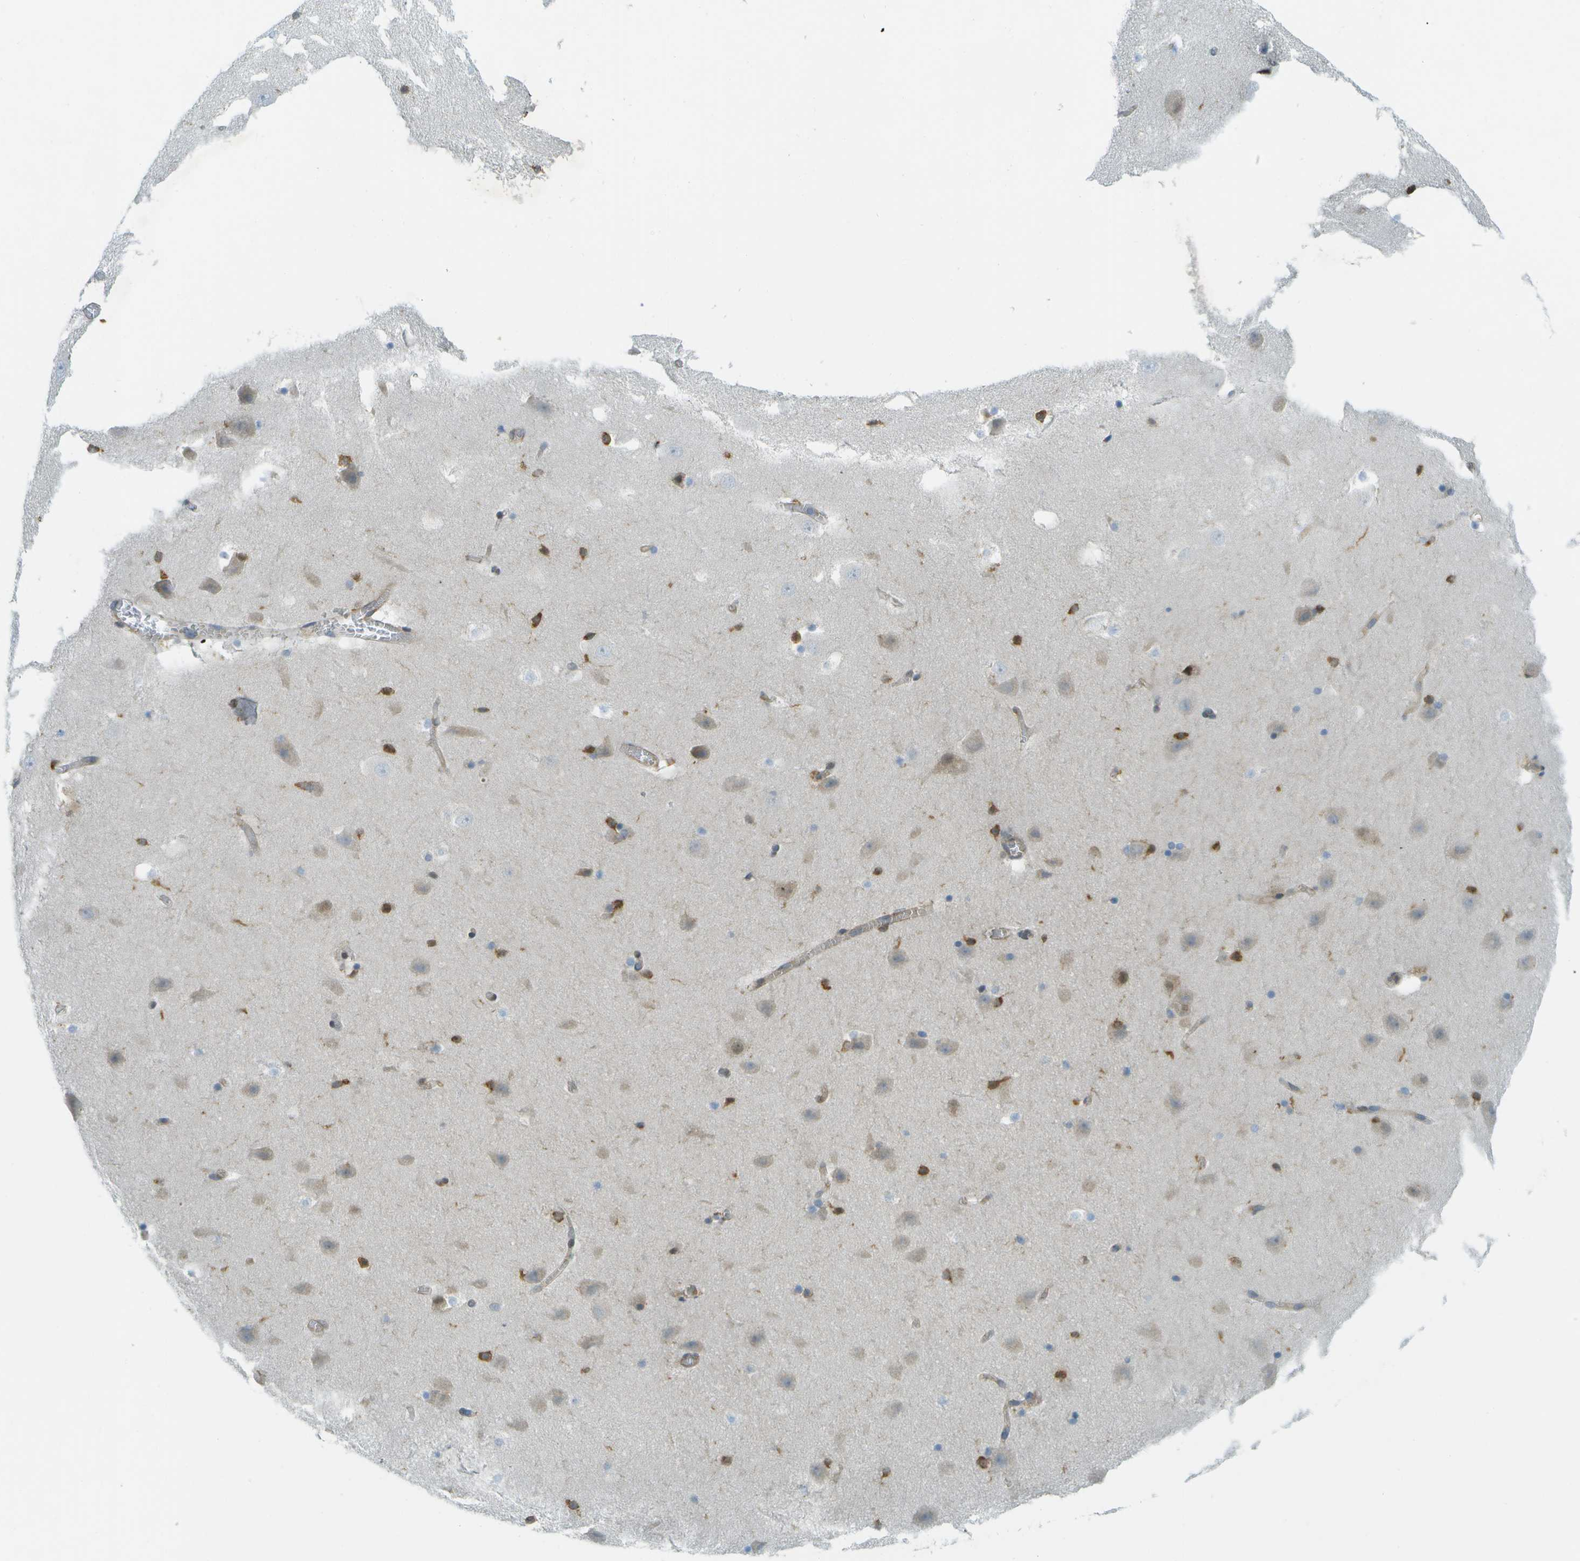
{"staining": {"intensity": "moderate", "quantity": "<25%", "location": "cytoplasmic/membranous"}, "tissue": "hippocampus", "cell_type": "Glial cells", "image_type": "normal", "snomed": [{"axis": "morphology", "description": "Normal tissue, NOS"}, {"axis": "topography", "description": "Hippocampus"}], "caption": "This photomicrograph displays immunohistochemistry (IHC) staining of normal human hippocampus, with low moderate cytoplasmic/membranous positivity in about <25% of glial cells.", "gene": "TMTC1", "patient": {"sex": "male", "age": 45}}